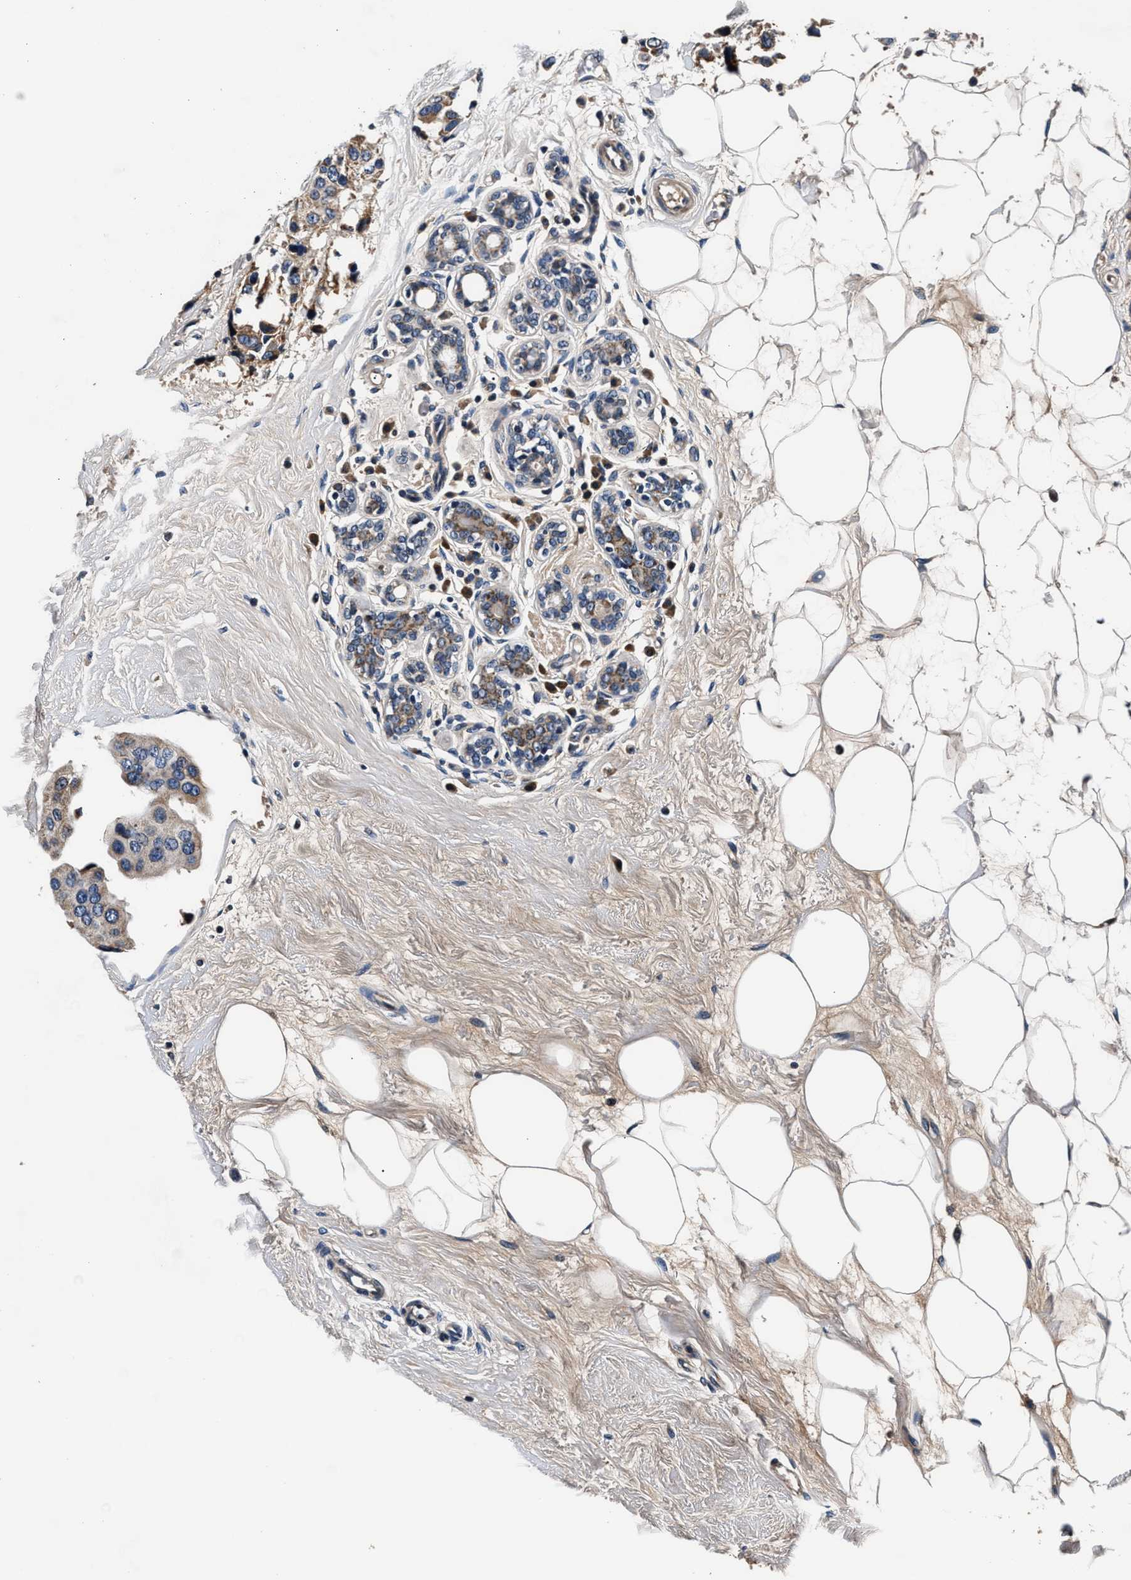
{"staining": {"intensity": "moderate", "quantity": "<25%", "location": "cytoplasmic/membranous"}, "tissue": "breast cancer", "cell_type": "Tumor cells", "image_type": "cancer", "snomed": [{"axis": "morphology", "description": "Normal tissue, NOS"}, {"axis": "morphology", "description": "Duct carcinoma"}, {"axis": "topography", "description": "Breast"}], "caption": "Brown immunohistochemical staining in human breast cancer (invasive ductal carcinoma) shows moderate cytoplasmic/membranous staining in about <25% of tumor cells.", "gene": "IMMT", "patient": {"sex": "female", "age": 39}}